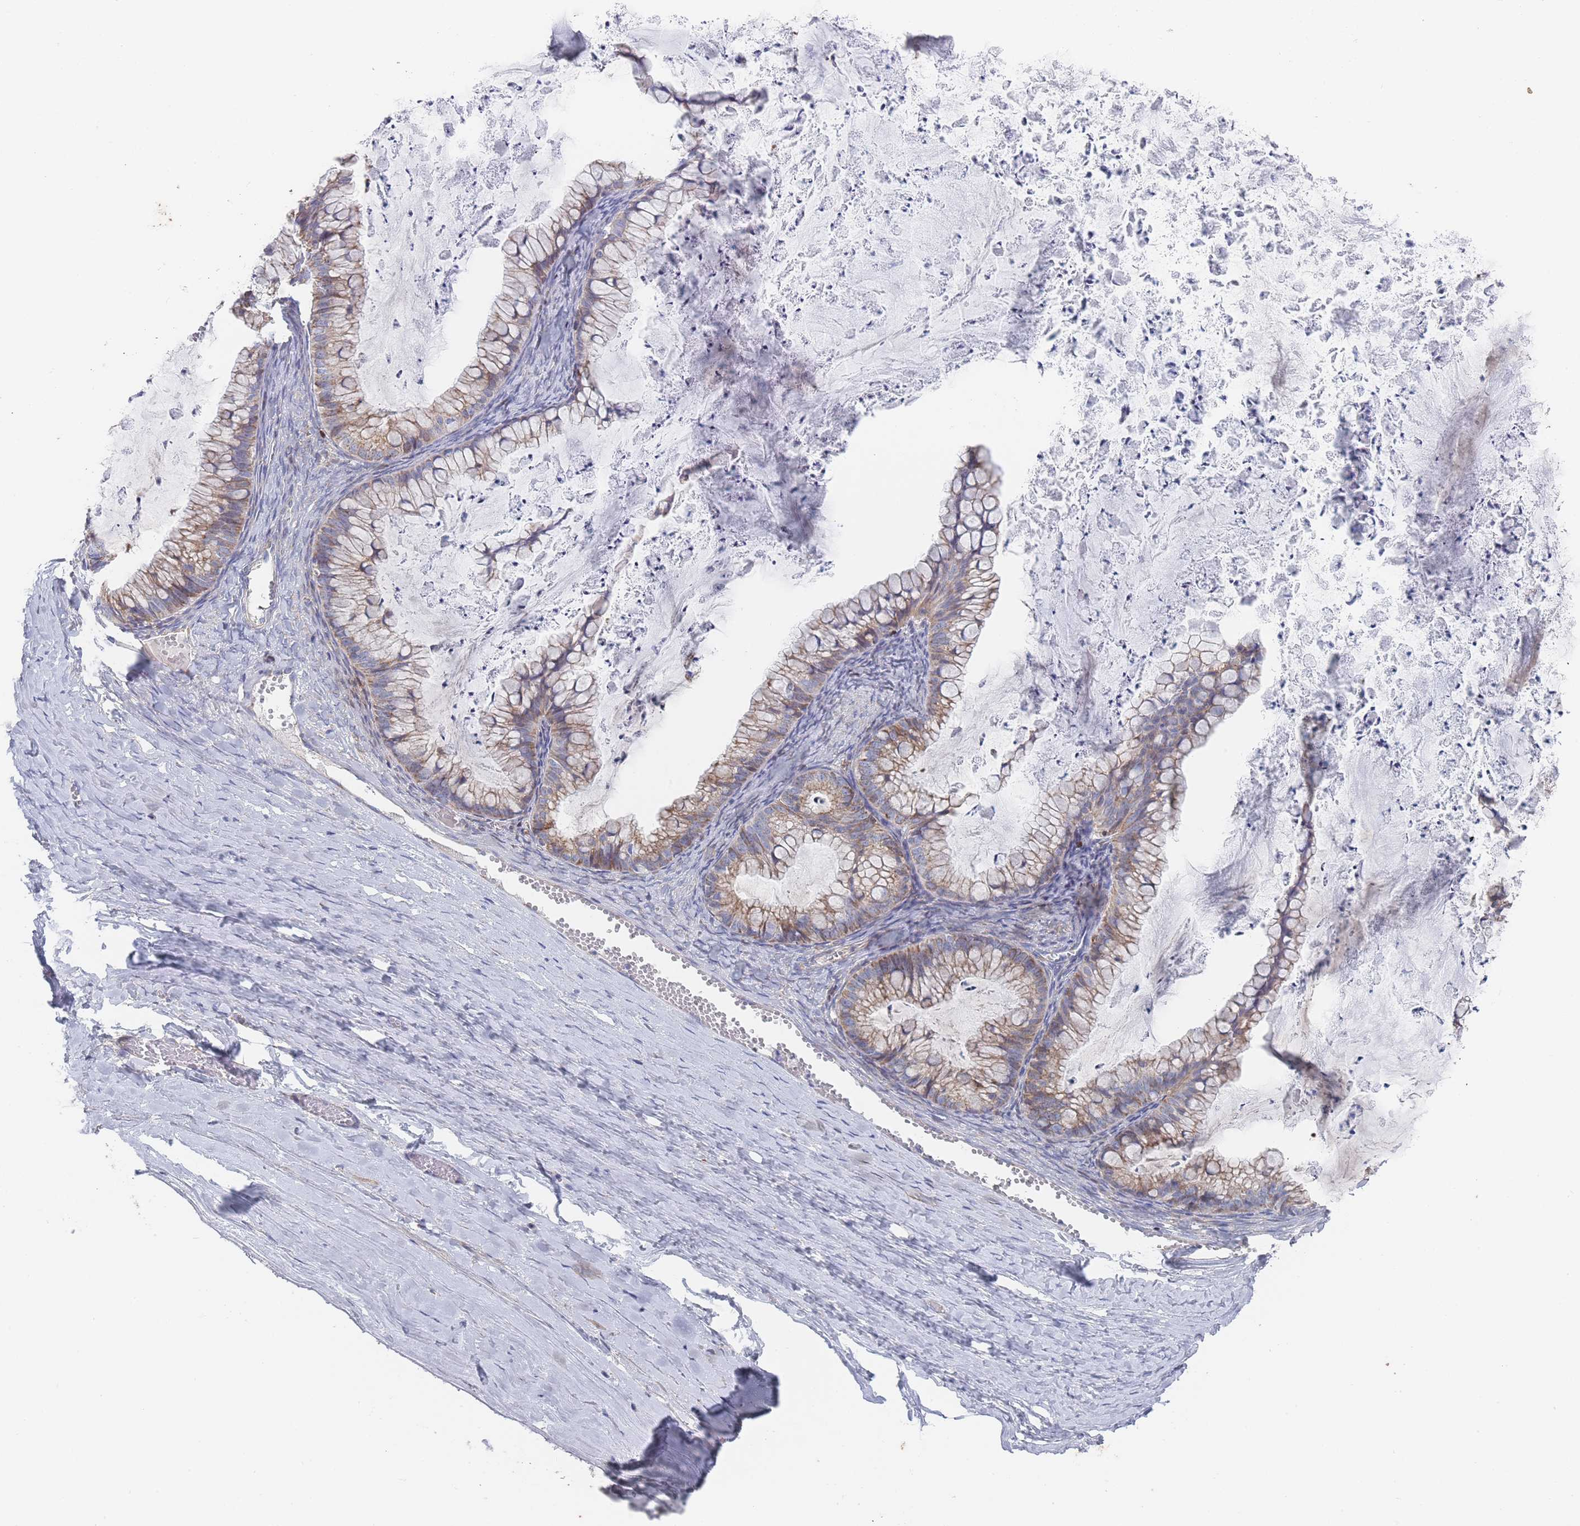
{"staining": {"intensity": "moderate", "quantity": ">75%", "location": "cytoplasmic/membranous"}, "tissue": "ovarian cancer", "cell_type": "Tumor cells", "image_type": "cancer", "snomed": [{"axis": "morphology", "description": "Cystadenocarcinoma, mucinous, NOS"}, {"axis": "topography", "description": "Ovary"}], "caption": "IHC image of neoplastic tissue: ovarian cancer (mucinous cystadenocarcinoma) stained using IHC reveals medium levels of moderate protein expression localized specifically in the cytoplasmic/membranous of tumor cells, appearing as a cytoplasmic/membranous brown color.", "gene": "IKZF4", "patient": {"sex": "female", "age": 35}}